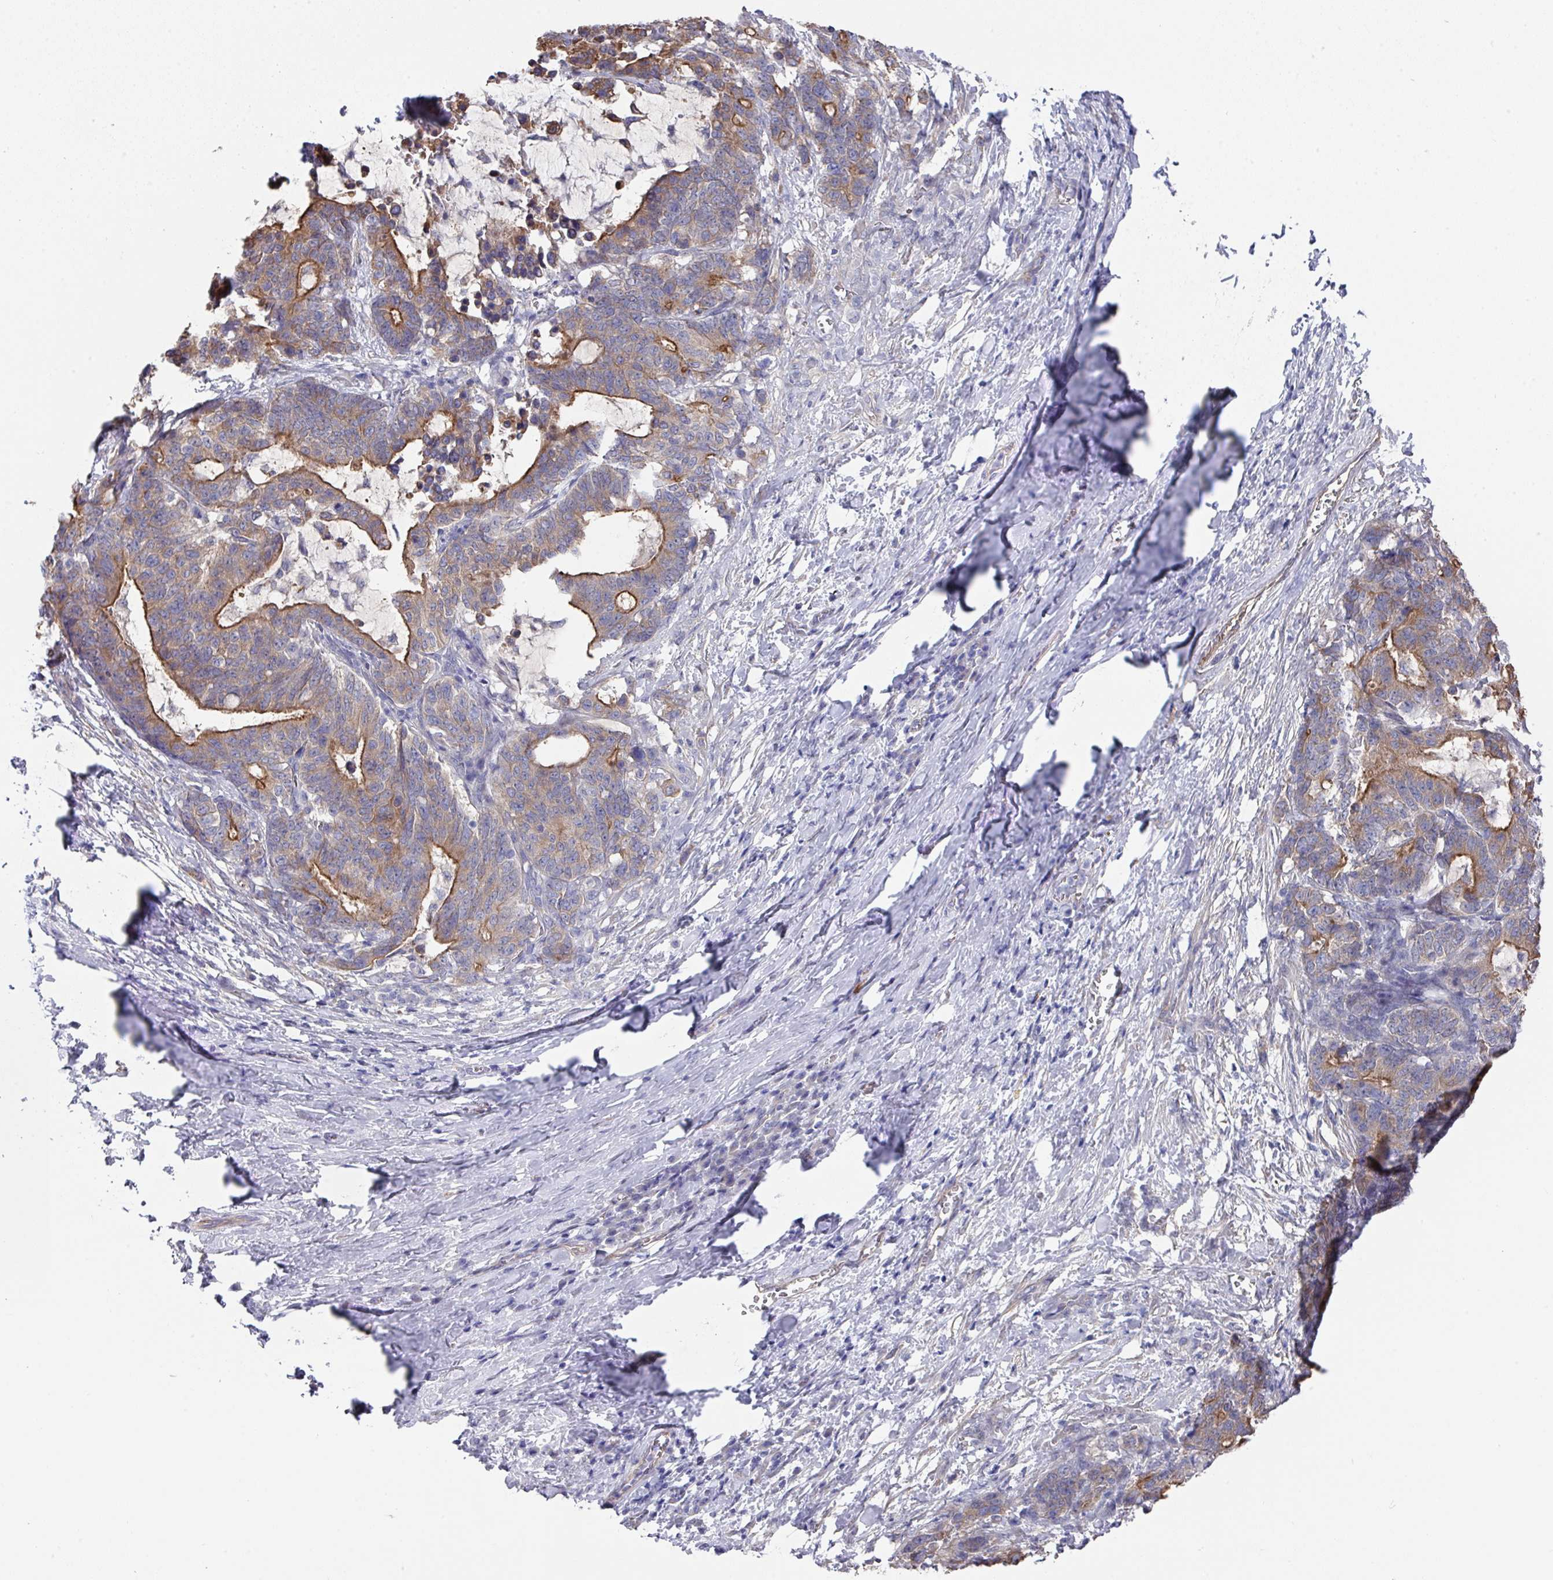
{"staining": {"intensity": "moderate", "quantity": "25%-75%", "location": "cytoplasmic/membranous"}, "tissue": "stomach cancer", "cell_type": "Tumor cells", "image_type": "cancer", "snomed": [{"axis": "morphology", "description": "Normal tissue, NOS"}, {"axis": "morphology", "description": "Adenocarcinoma, NOS"}, {"axis": "topography", "description": "Stomach"}], "caption": "Approximately 25%-75% of tumor cells in stomach adenocarcinoma reveal moderate cytoplasmic/membranous protein staining as visualized by brown immunohistochemical staining.", "gene": "PRR5", "patient": {"sex": "female", "age": 64}}